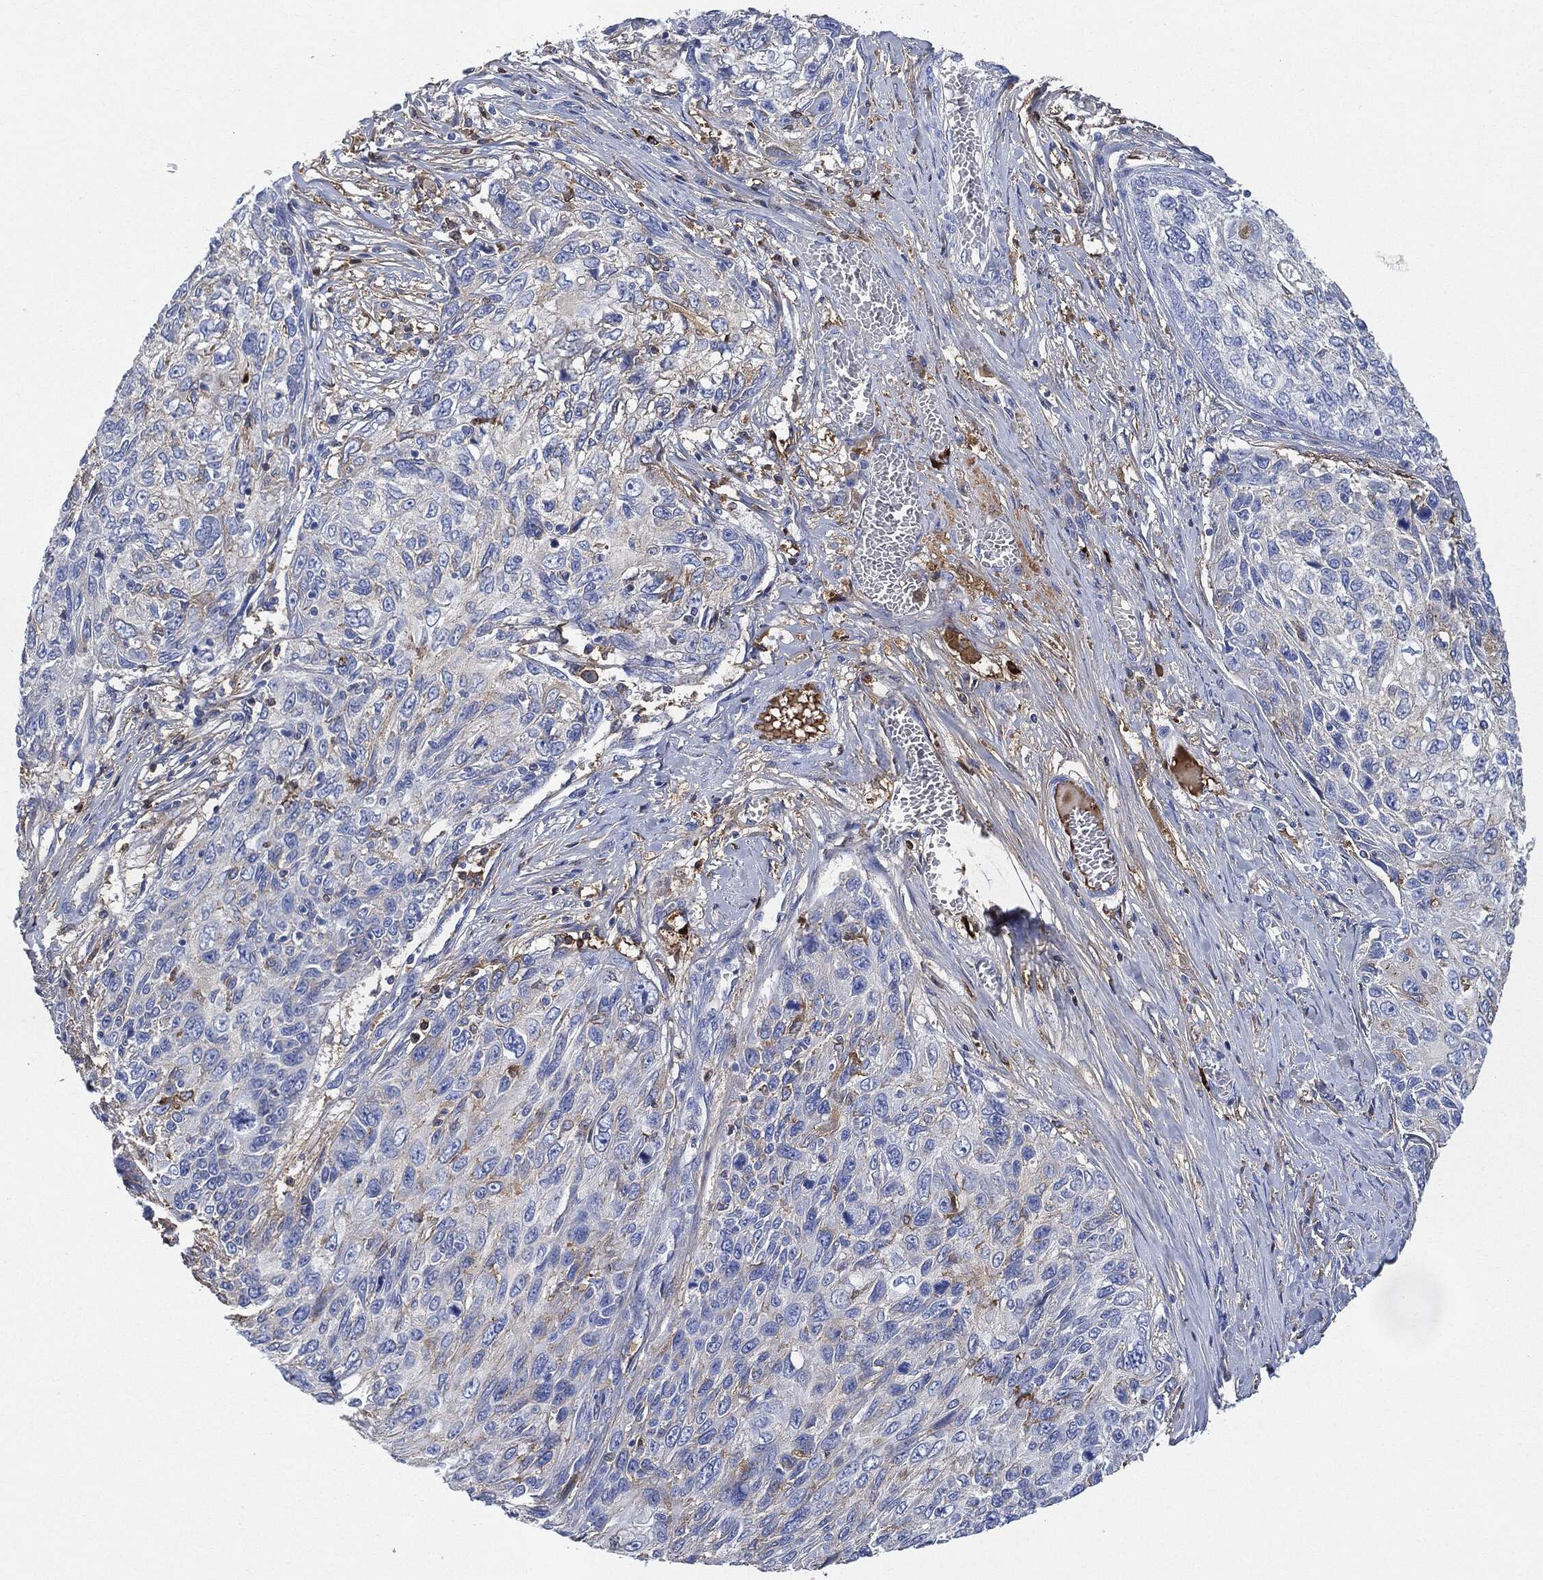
{"staining": {"intensity": "negative", "quantity": "none", "location": "none"}, "tissue": "skin cancer", "cell_type": "Tumor cells", "image_type": "cancer", "snomed": [{"axis": "morphology", "description": "Squamous cell carcinoma, NOS"}, {"axis": "topography", "description": "Skin"}], "caption": "An image of skin squamous cell carcinoma stained for a protein reveals no brown staining in tumor cells.", "gene": "IGLV6-57", "patient": {"sex": "male", "age": 92}}